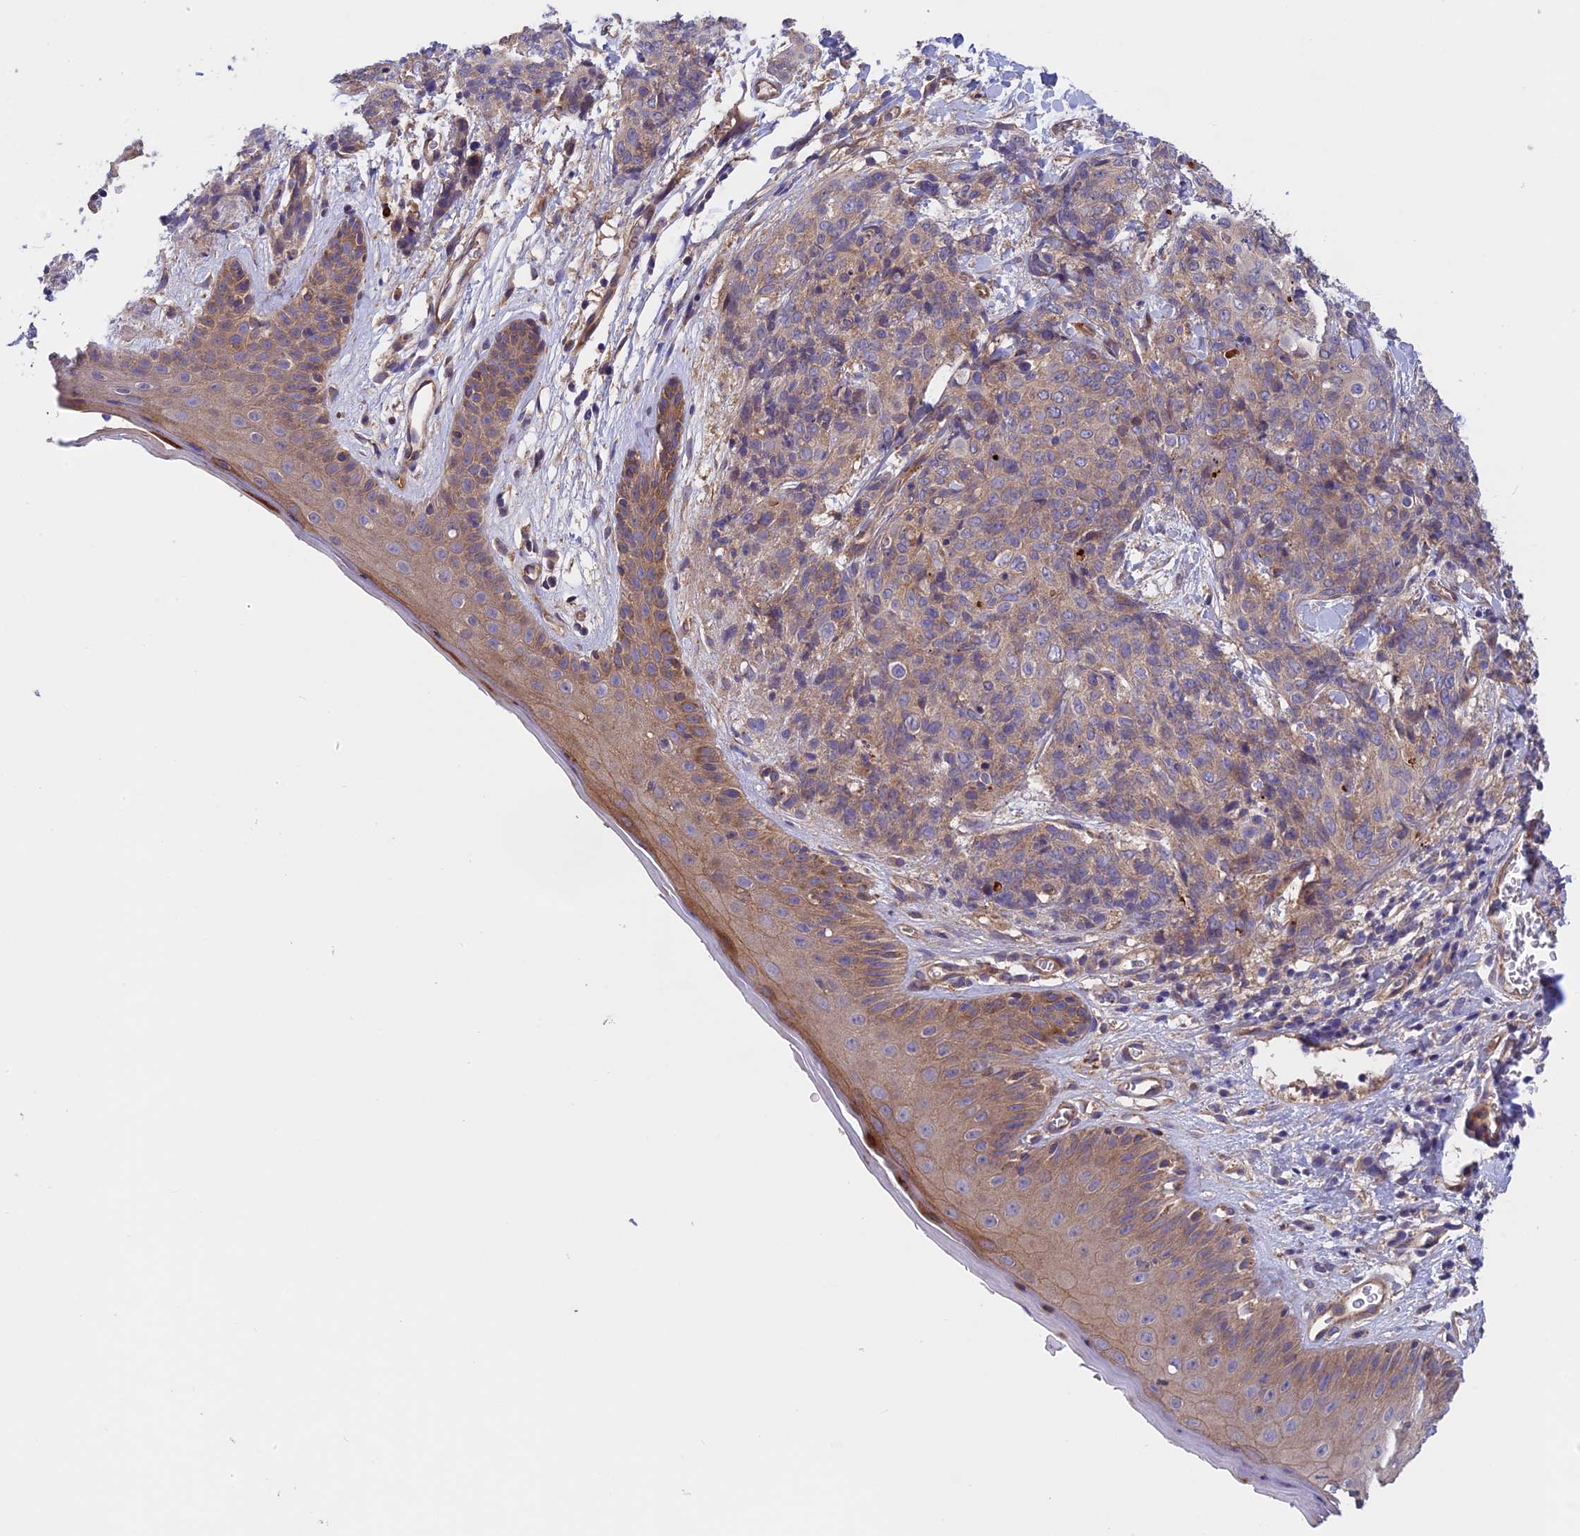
{"staining": {"intensity": "moderate", "quantity": ">75%", "location": "cytoplasmic/membranous"}, "tissue": "skin cancer", "cell_type": "Tumor cells", "image_type": "cancer", "snomed": [{"axis": "morphology", "description": "Squamous cell carcinoma, NOS"}, {"axis": "topography", "description": "Skin"}, {"axis": "topography", "description": "Vulva"}], "caption": "Squamous cell carcinoma (skin) stained with a brown dye displays moderate cytoplasmic/membranous positive staining in approximately >75% of tumor cells.", "gene": "ADAMTS15", "patient": {"sex": "female", "age": 85}}